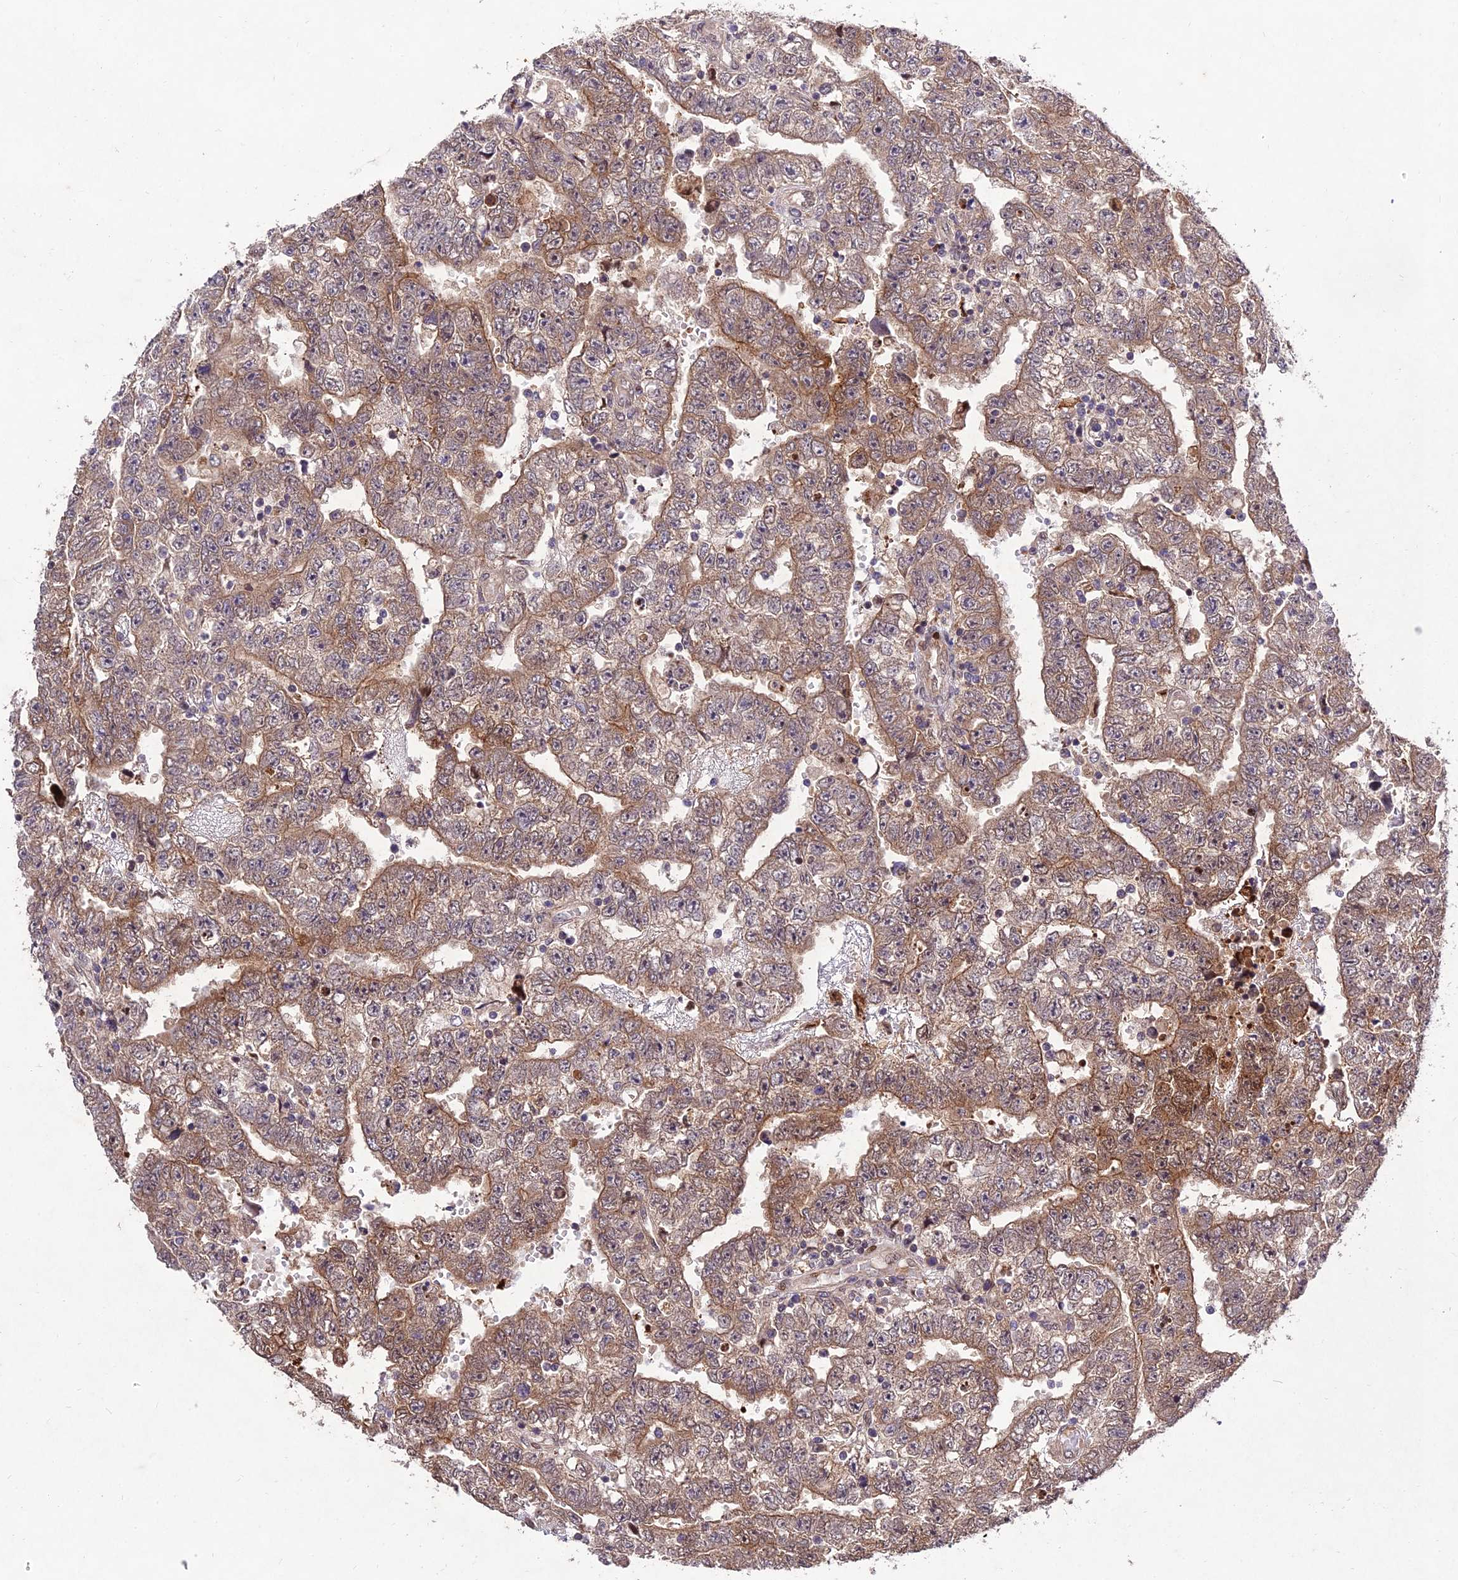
{"staining": {"intensity": "moderate", "quantity": "25%-75%", "location": "cytoplasmic/membranous"}, "tissue": "testis cancer", "cell_type": "Tumor cells", "image_type": "cancer", "snomed": [{"axis": "morphology", "description": "Carcinoma, Embryonal, NOS"}, {"axis": "topography", "description": "Testis"}], "caption": "Immunohistochemical staining of testis embryonal carcinoma shows medium levels of moderate cytoplasmic/membranous staining in about 25%-75% of tumor cells.", "gene": "MKKS", "patient": {"sex": "male", "age": 25}}